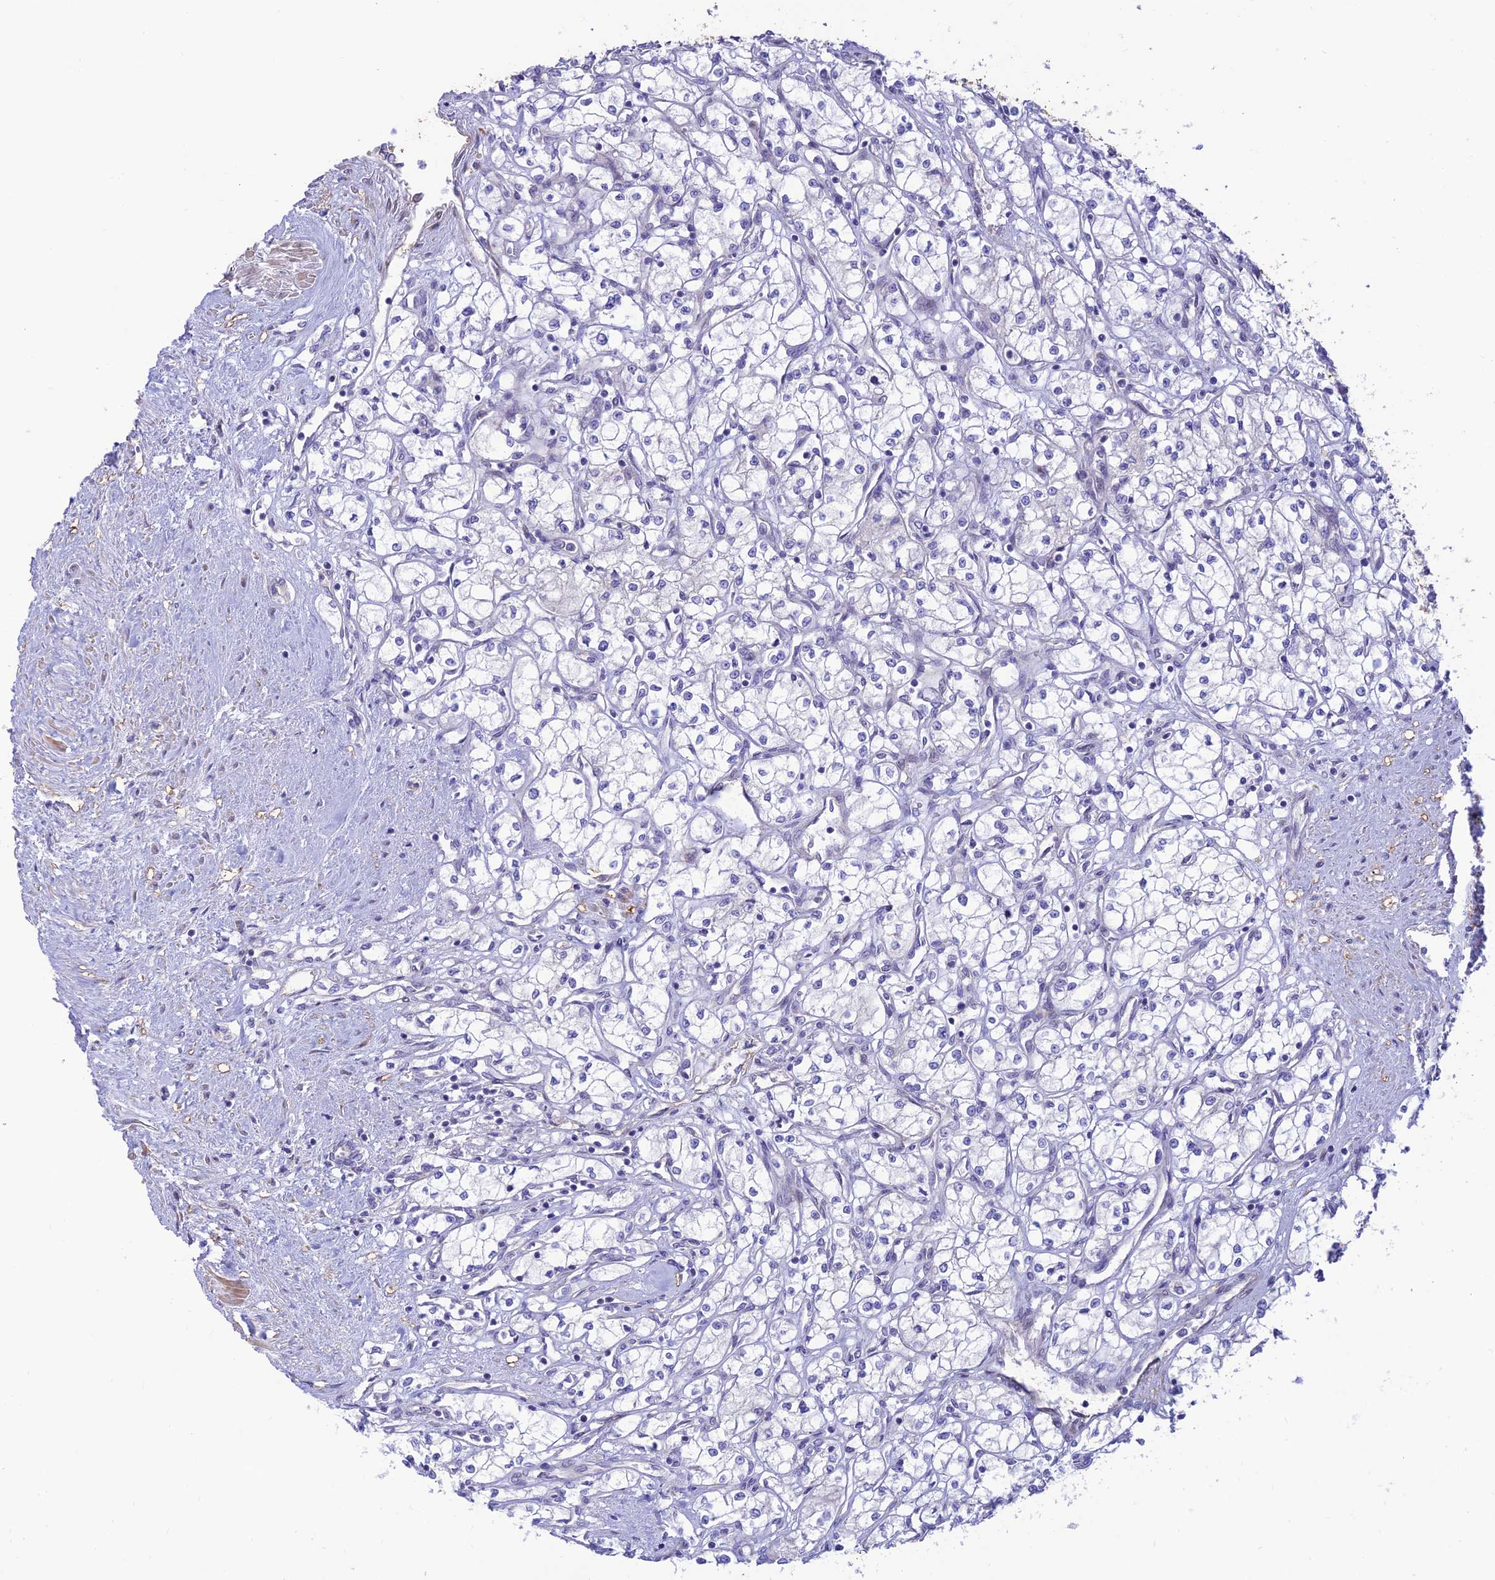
{"staining": {"intensity": "negative", "quantity": "none", "location": "none"}, "tissue": "renal cancer", "cell_type": "Tumor cells", "image_type": "cancer", "snomed": [{"axis": "morphology", "description": "Adenocarcinoma, NOS"}, {"axis": "topography", "description": "Kidney"}], "caption": "IHC histopathology image of neoplastic tissue: human adenocarcinoma (renal) stained with DAB (3,3'-diaminobenzidine) exhibits no significant protein expression in tumor cells.", "gene": "FAM186B", "patient": {"sex": "male", "age": 59}}